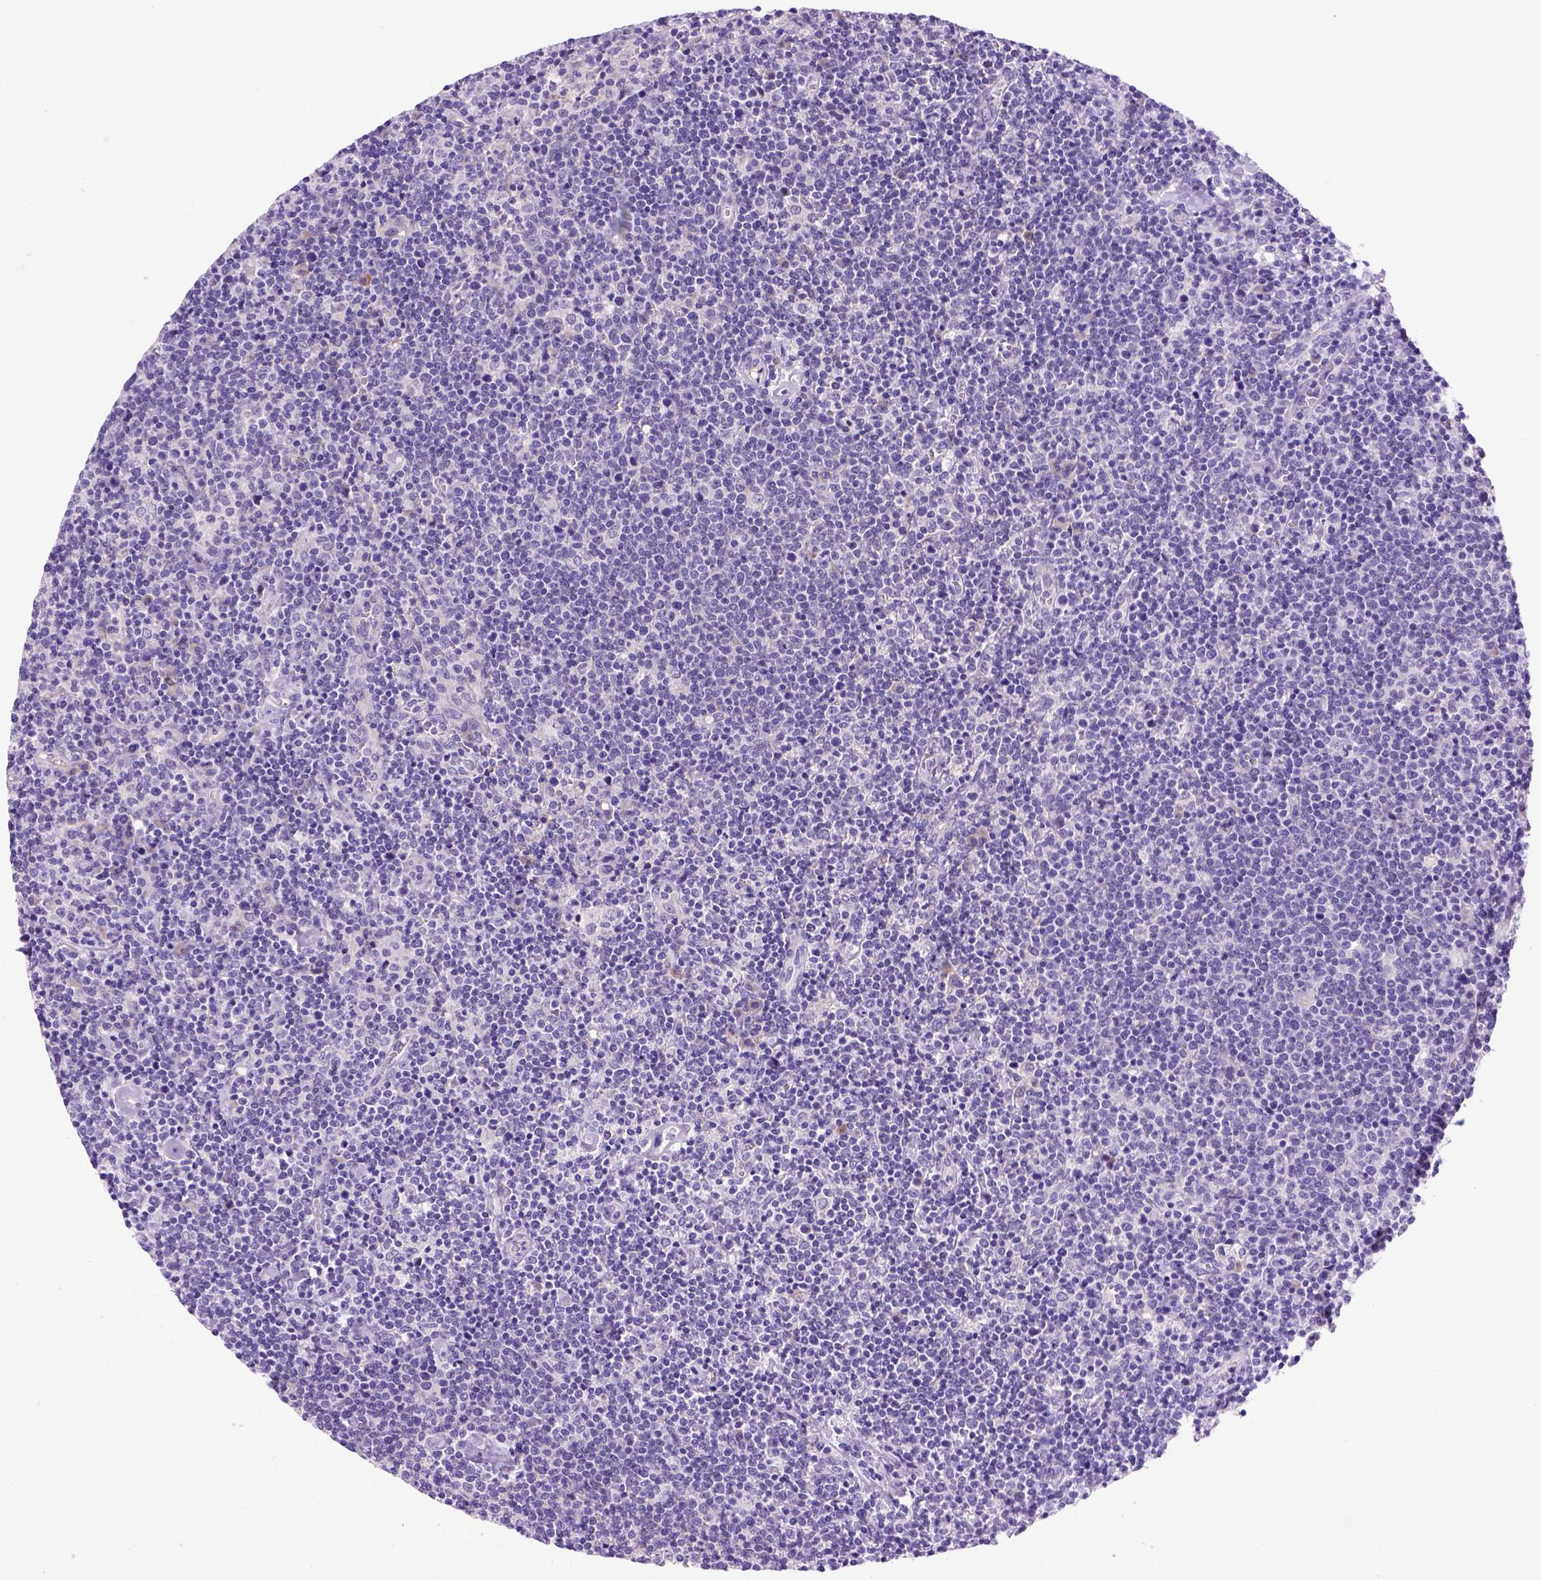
{"staining": {"intensity": "negative", "quantity": "none", "location": "none"}, "tissue": "lymphoma", "cell_type": "Tumor cells", "image_type": "cancer", "snomed": [{"axis": "morphology", "description": "Malignant lymphoma, non-Hodgkin's type, High grade"}, {"axis": "topography", "description": "Lymph node"}], "caption": "IHC histopathology image of neoplastic tissue: high-grade malignant lymphoma, non-Hodgkin's type stained with DAB (3,3'-diaminobenzidine) exhibits no significant protein staining in tumor cells.", "gene": "FAM81B", "patient": {"sex": "male", "age": 61}}